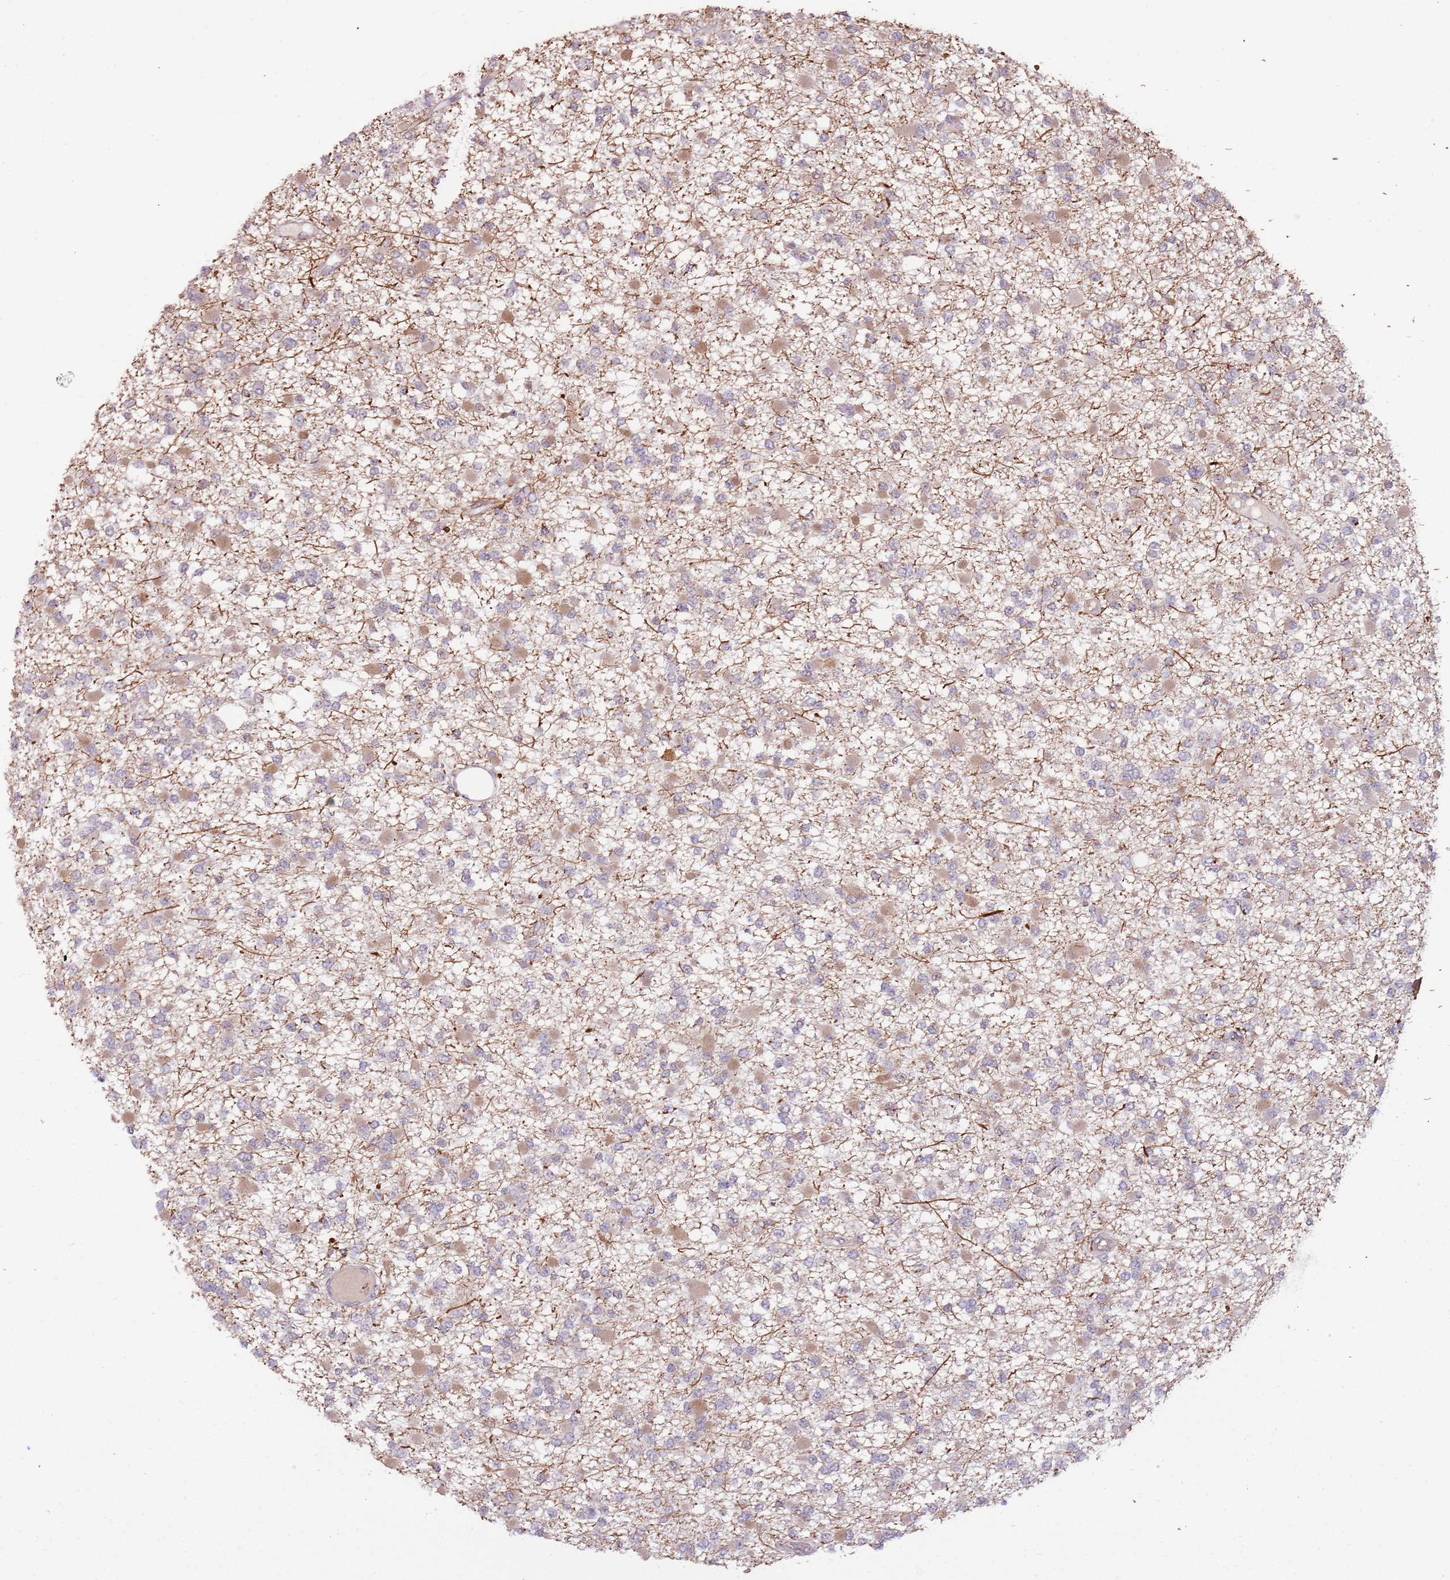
{"staining": {"intensity": "weak", "quantity": "<25%", "location": "cytoplasmic/membranous"}, "tissue": "glioma", "cell_type": "Tumor cells", "image_type": "cancer", "snomed": [{"axis": "morphology", "description": "Glioma, malignant, Low grade"}, {"axis": "topography", "description": "Brain"}], "caption": "A high-resolution image shows immunohistochemistry staining of glioma, which demonstrates no significant expression in tumor cells.", "gene": "ULK3", "patient": {"sex": "female", "age": 22}}